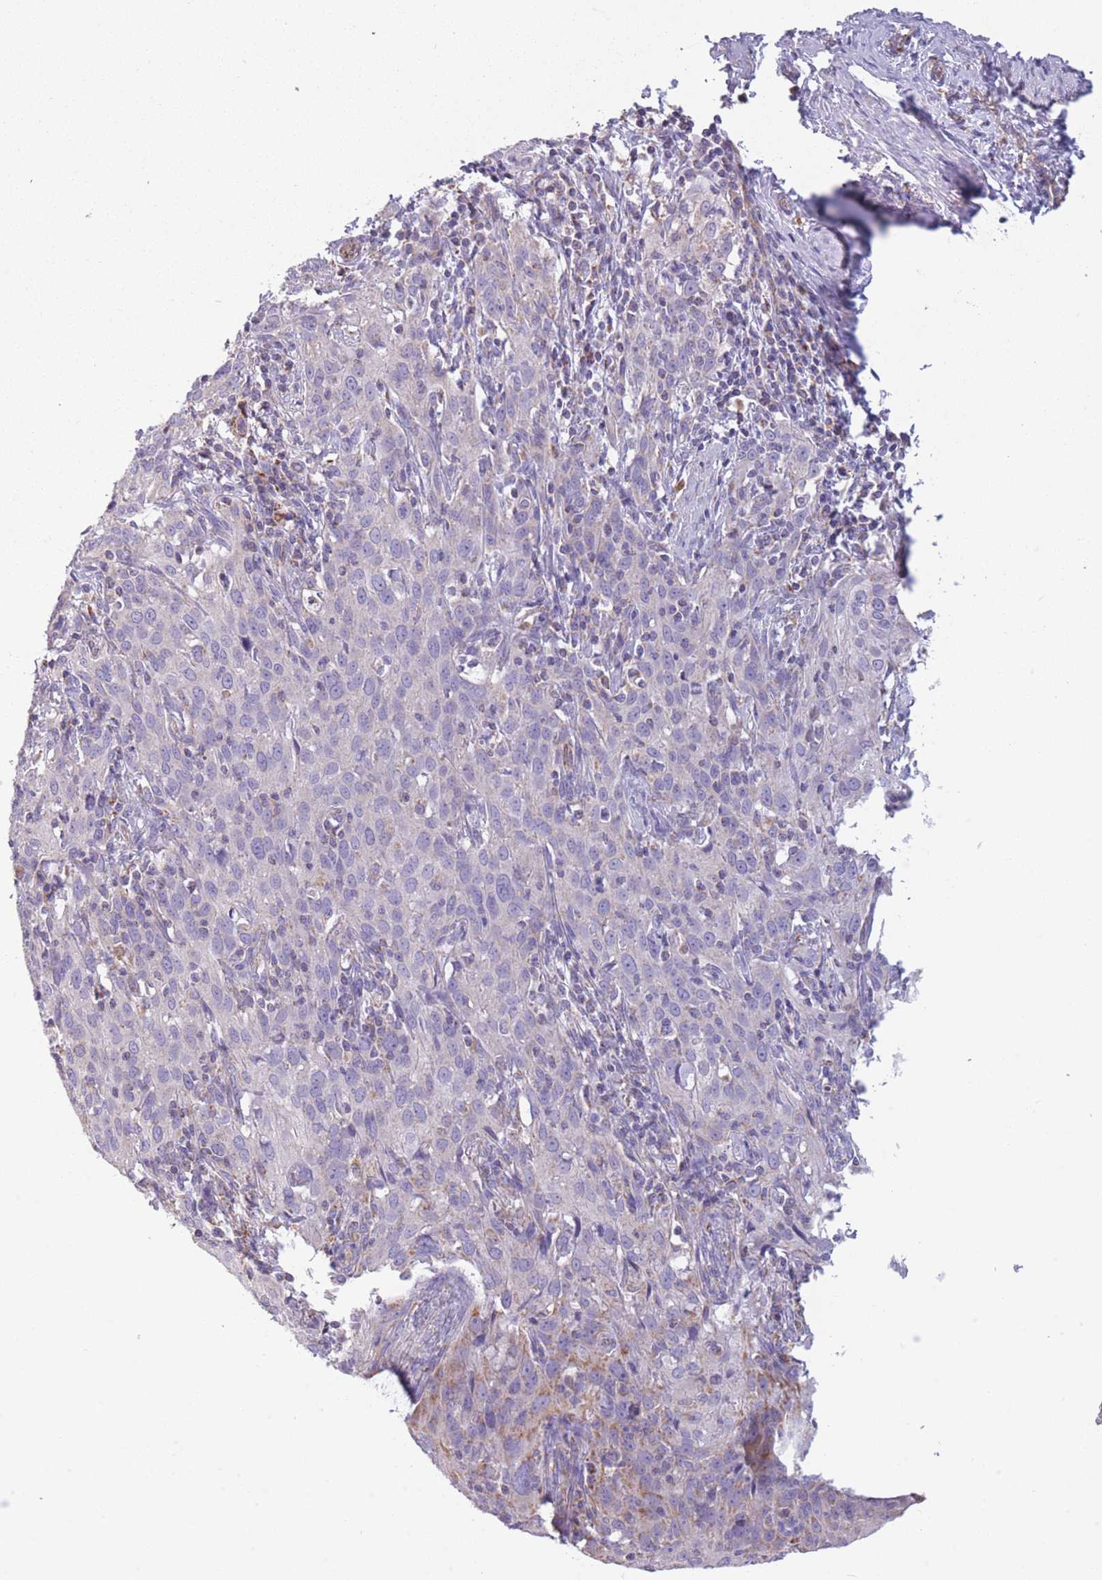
{"staining": {"intensity": "negative", "quantity": "none", "location": "none"}, "tissue": "cervical cancer", "cell_type": "Tumor cells", "image_type": "cancer", "snomed": [{"axis": "morphology", "description": "Squamous cell carcinoma, NOS"}, {"axis": "topography", "description": "Cervix"}], "caption": "Immunohistochemistry (IHC) micrograph of neoplastic tissue: human cervical squamous cell carcinoma stained with DAB (3,3'-diaminobenzidine) shows no significant protein expression in tumor cells.", "gene": "PDHA1", "patient": {"sex": "female", "age": 50}}